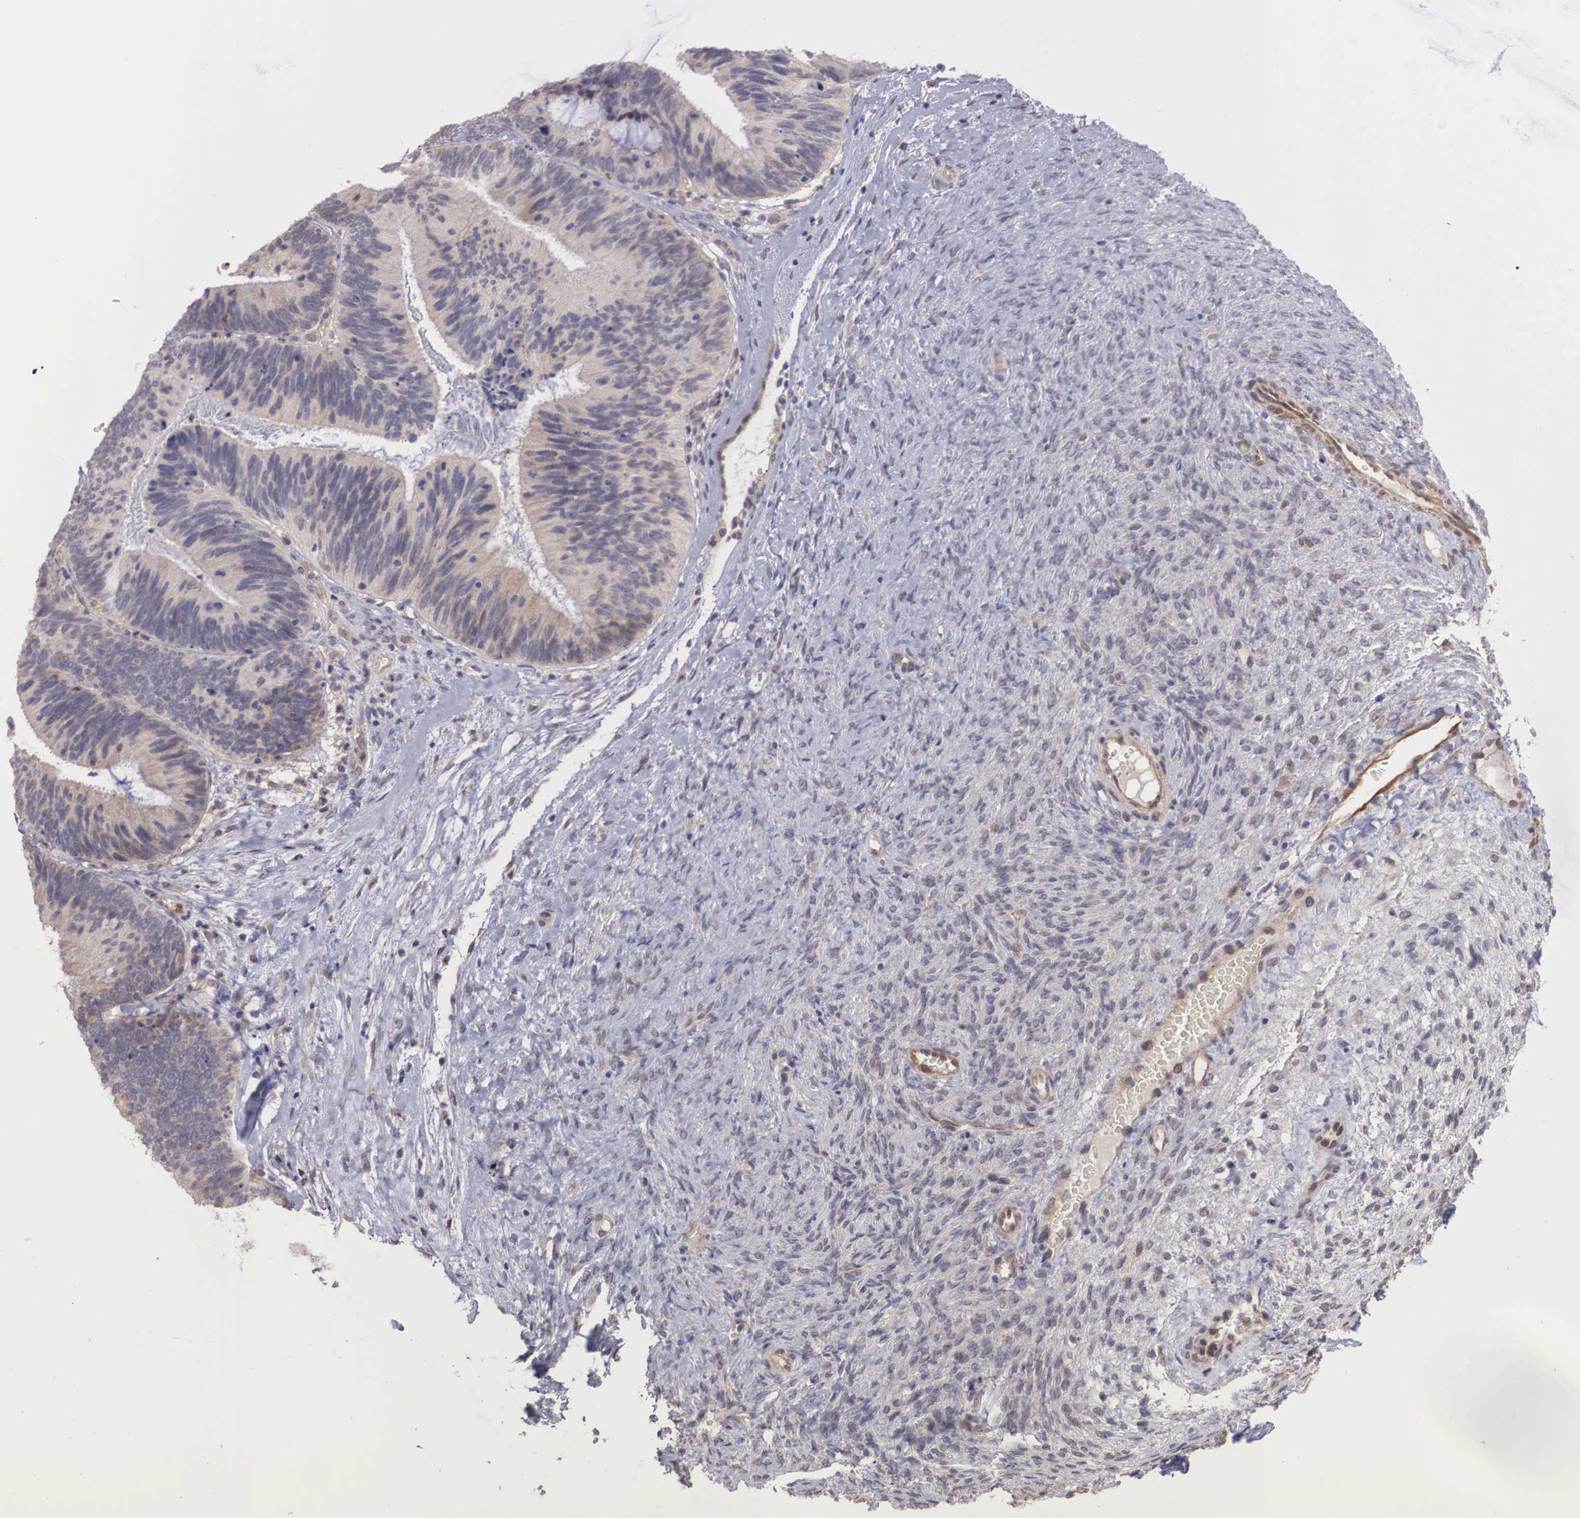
{"staining": {"intensity": "weak", "quantity": "25%-75%", "location": "cytoplasmic/membranous"}, "tissue": "ovarian cancer", "cell_type": "Tumor cells", "image_type": "cancer", "snomed": [{"axis": "morphology", "description": "Carcinoma, endometroid"}, {"axis": "topography", "description": "Ovary"}], "caption": "Brown immunohistochemical staining in human ovarian endometroid carcinoma displays weak cytoplasmic/membranous staining in about 25%-75% of tumor cells.", "gene": "DNAJB7", "patient": {"sex": "female", "age": 52}}